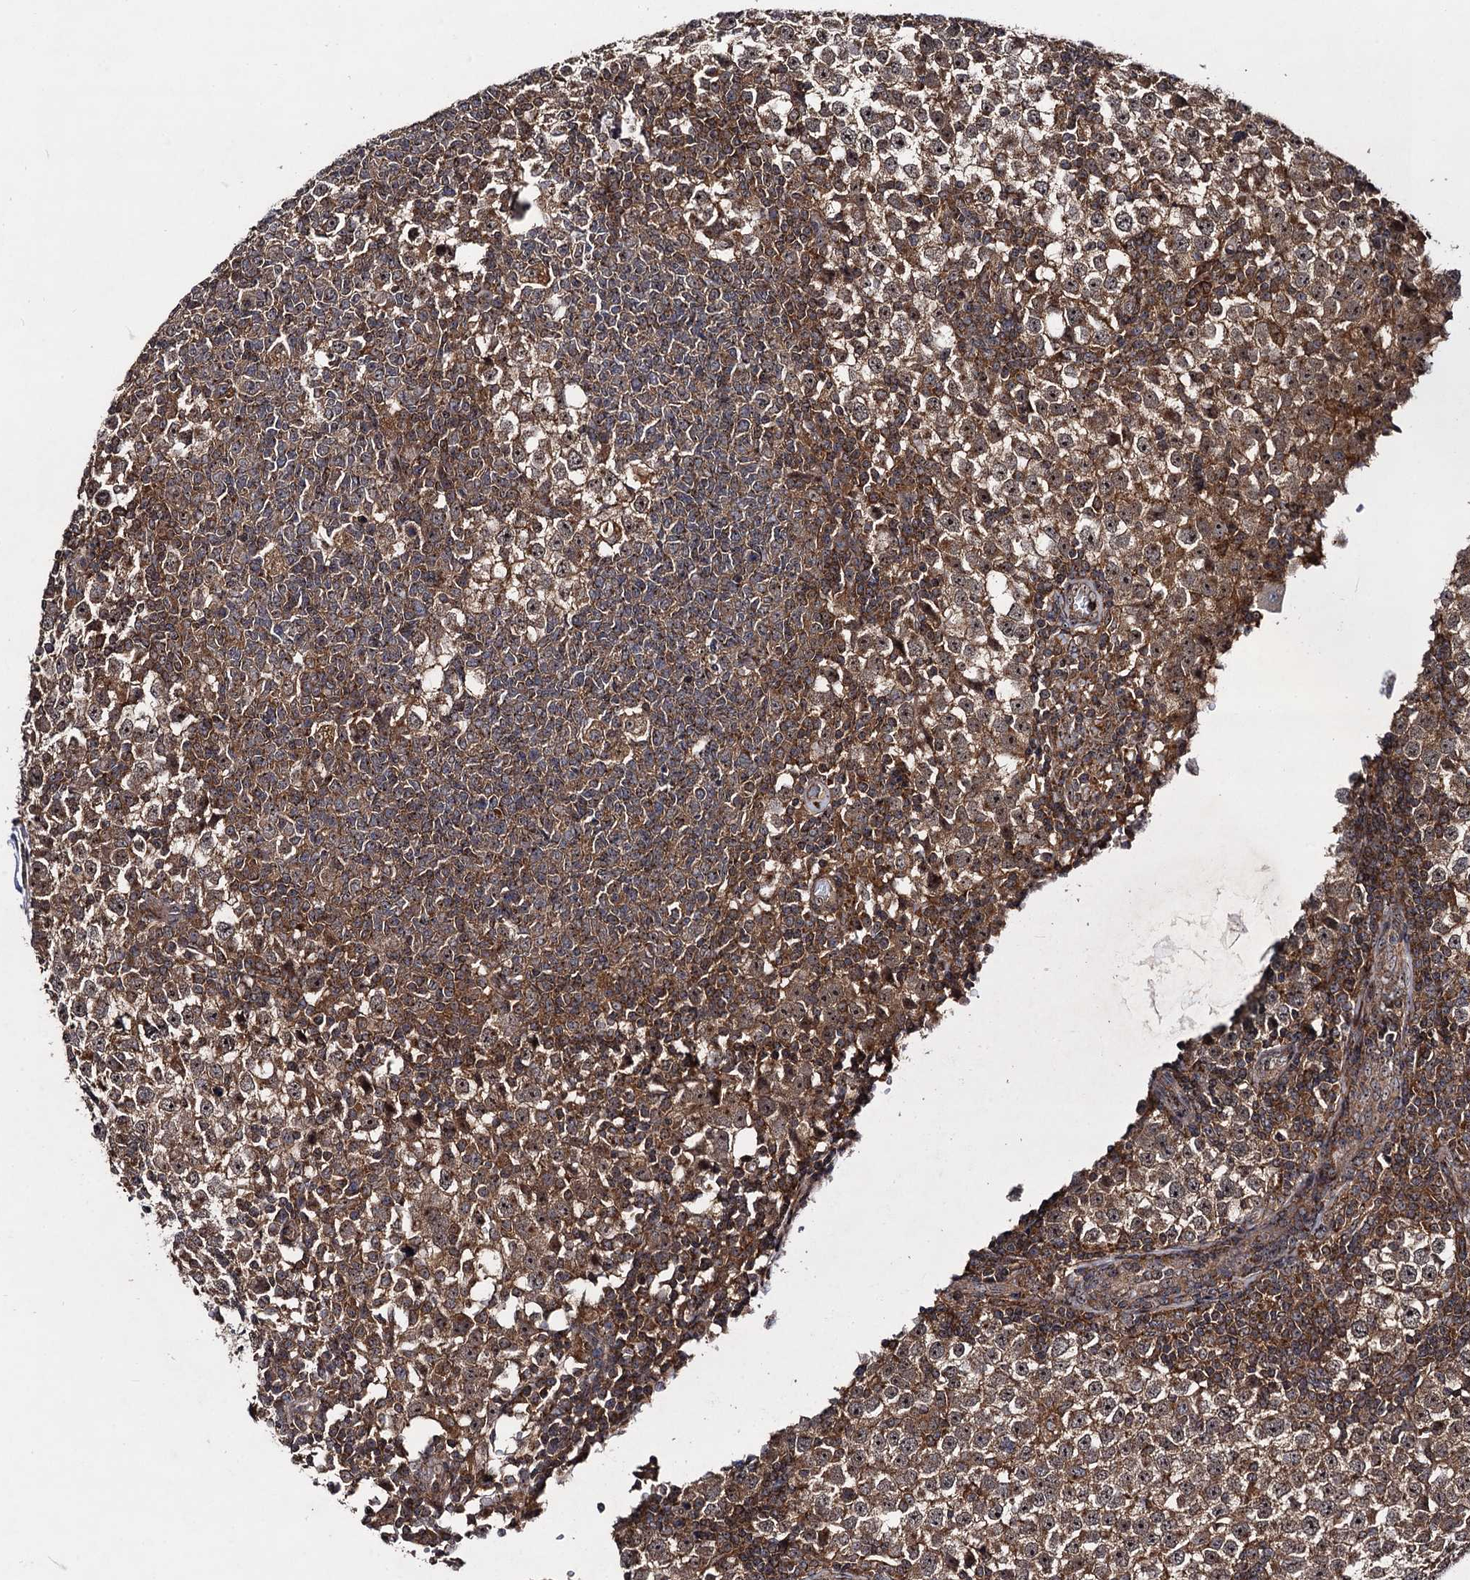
{"staining": {"intensity": "moderate", "quantity": ">75%", "location": "cytoplasmic/membranous"}, "tissue": "testis cancer", "cell_type": "Tumor cells", "image_type": "cancer", "snomed": [{"axis": "morphology", "description": "Seminoma, NOS"}, {"axis": "topography", "description": "Testis"}], "caption": "This image reveals IHC staining of human testis cancer (seminoma), with medium moderate cytoplasmic/membranous expression in approximately >75% of tumor cells.", "gene": "KXD1", "patient": {"sex": "male", "age": 65}}